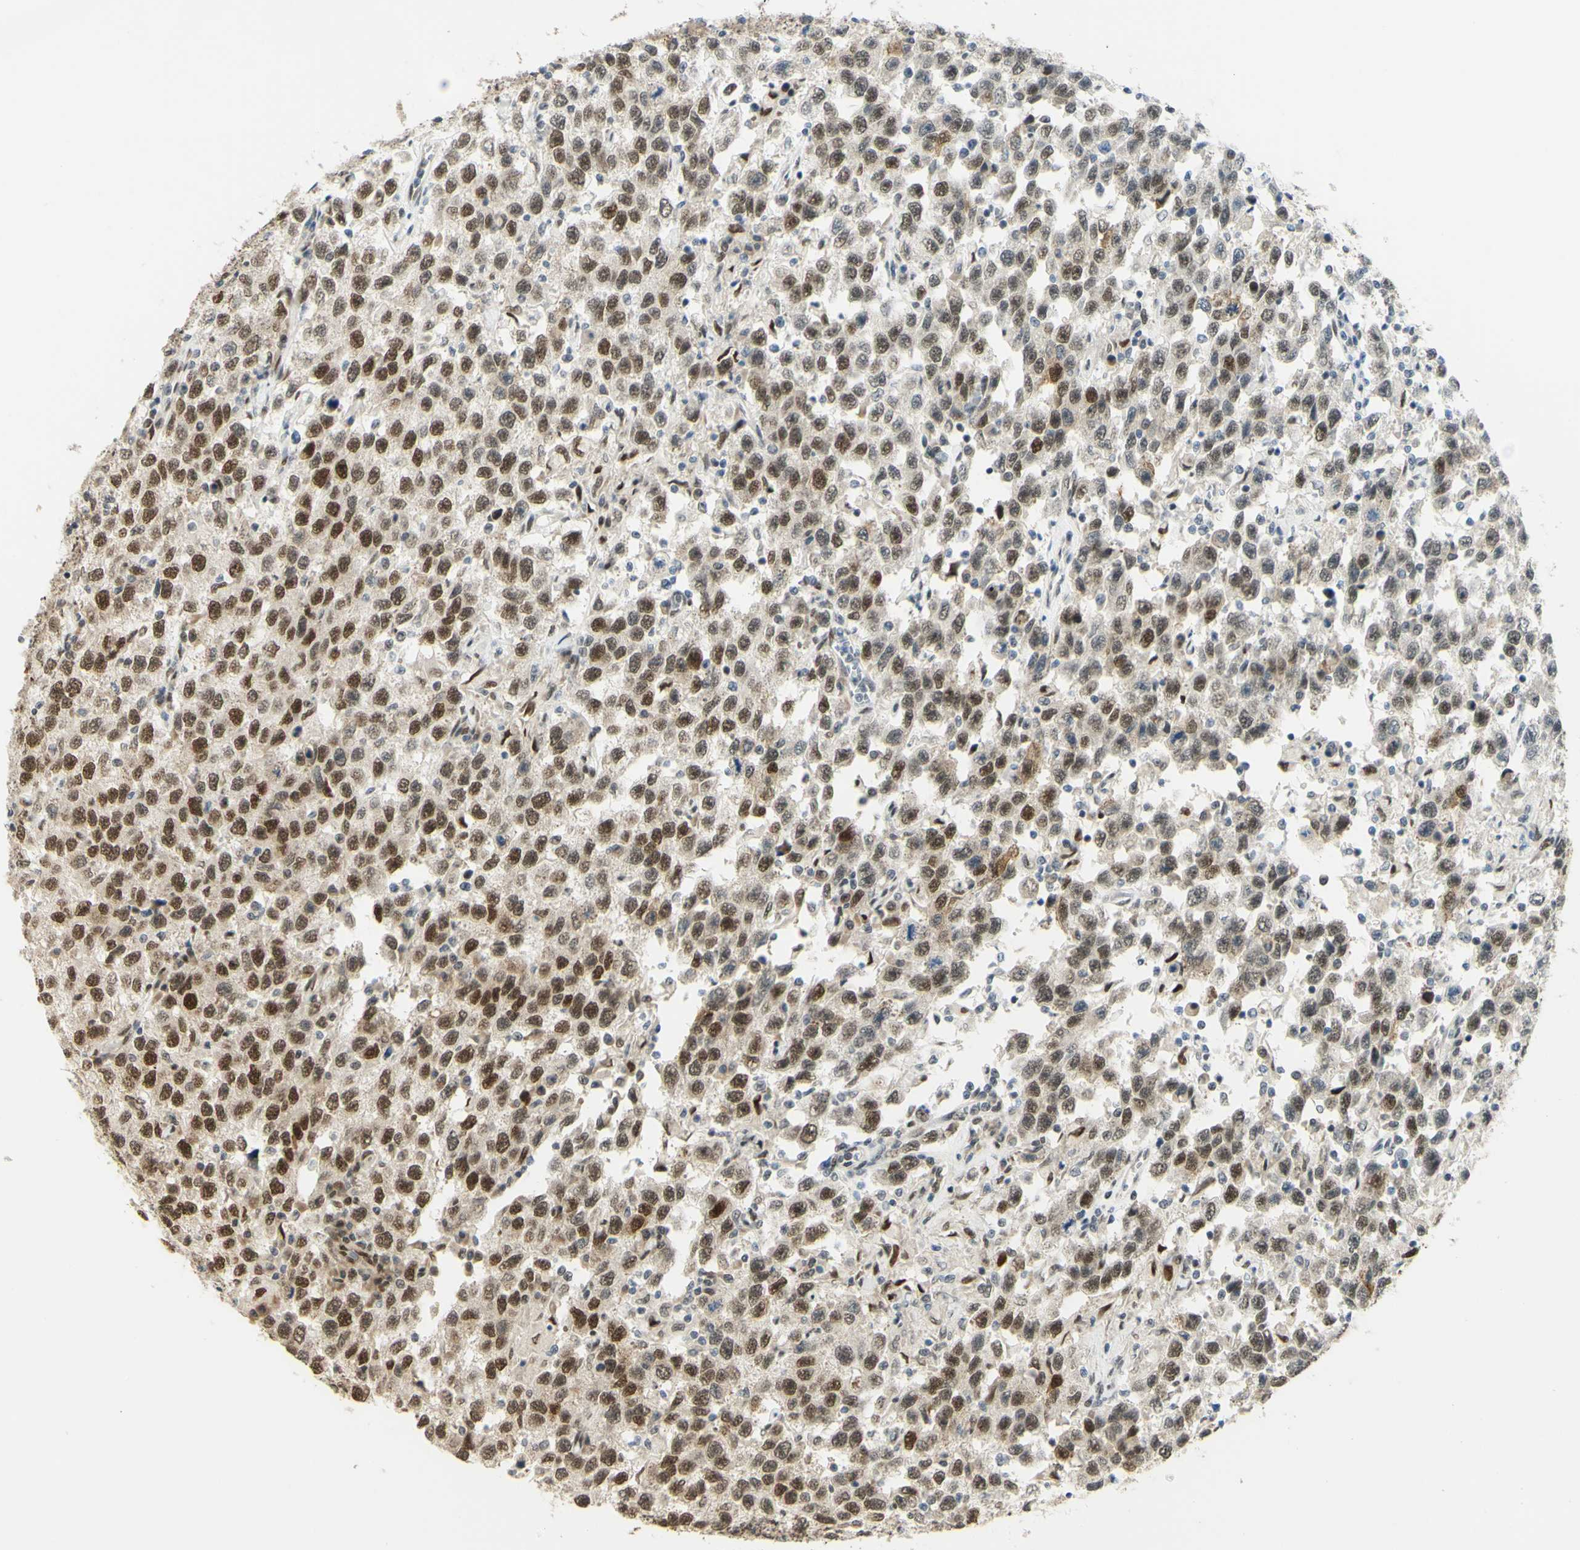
{"staining": {"intensity": "moderate", "quantity": ">75%", "location": "cytoplasmic/membranous,nuclear"}, "tissue": "testis cancer", "cell_type": "Tumor cells", "image_type": "cancer", "snomed": [{"axis": "morphology", "description": "Seminoma, NOS"}, {"axis": "topography", "description": "Testis"}], "caption": "IHC (DAB (3,3'-diaminobenzidine)) staining of human seminoma (testis) reveals moderate cytoplasmic/membranous and nuclear protein staining in about >75% of tumor cells. The staining is performed using DAB brown chromogen to label protein expression. The nuclei are counter-stained blue using hematoxylin.", "gene": "DDX1", "patient": {"sex": "male", "age": 41}}